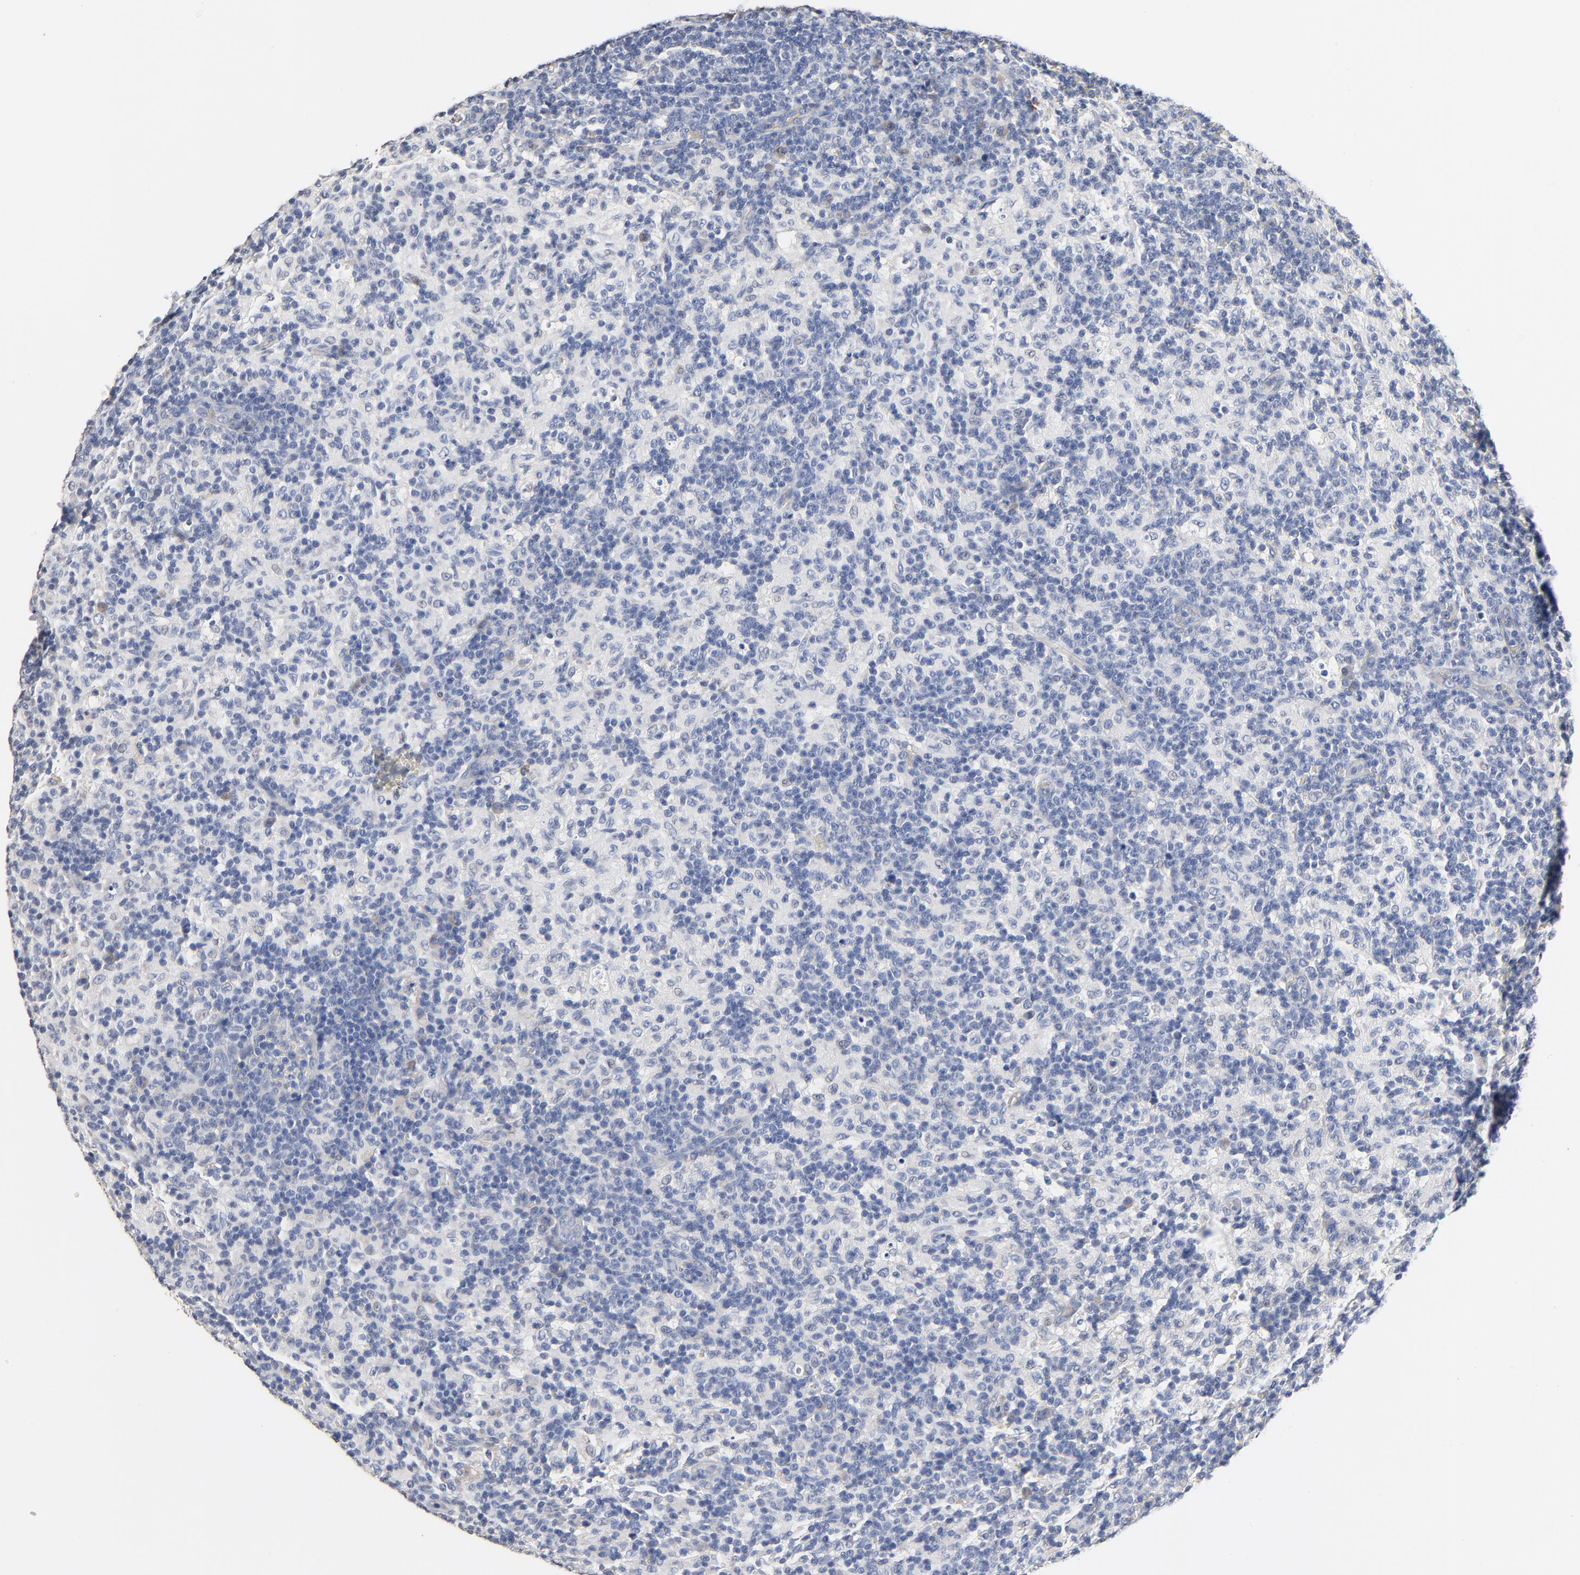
{"staining": {"intensity": "negative", "quantity": "none", "location": "none"}, "tissue": "lymph node", "cell_type": "Germinal center cells", "image_type": "normal", "snomed": [{"axis": "morphology", "description": "Normal tissue, NOS"}, {"axis": "morphology", "description": "Inflammation, NOS"}, {"axis": "topography", "description": "Lymph node"}], "caption": "Protein analysis of unremarkable lymph node demonstrates no significant expression in germinal center cells. (DAB (3,3'-diaminobenzidine) immunohistochemistry visualized using brightfield microscopy, high magnification).", "gene": "FBXL5", "patient": {"sex": "male", "age": 55}}